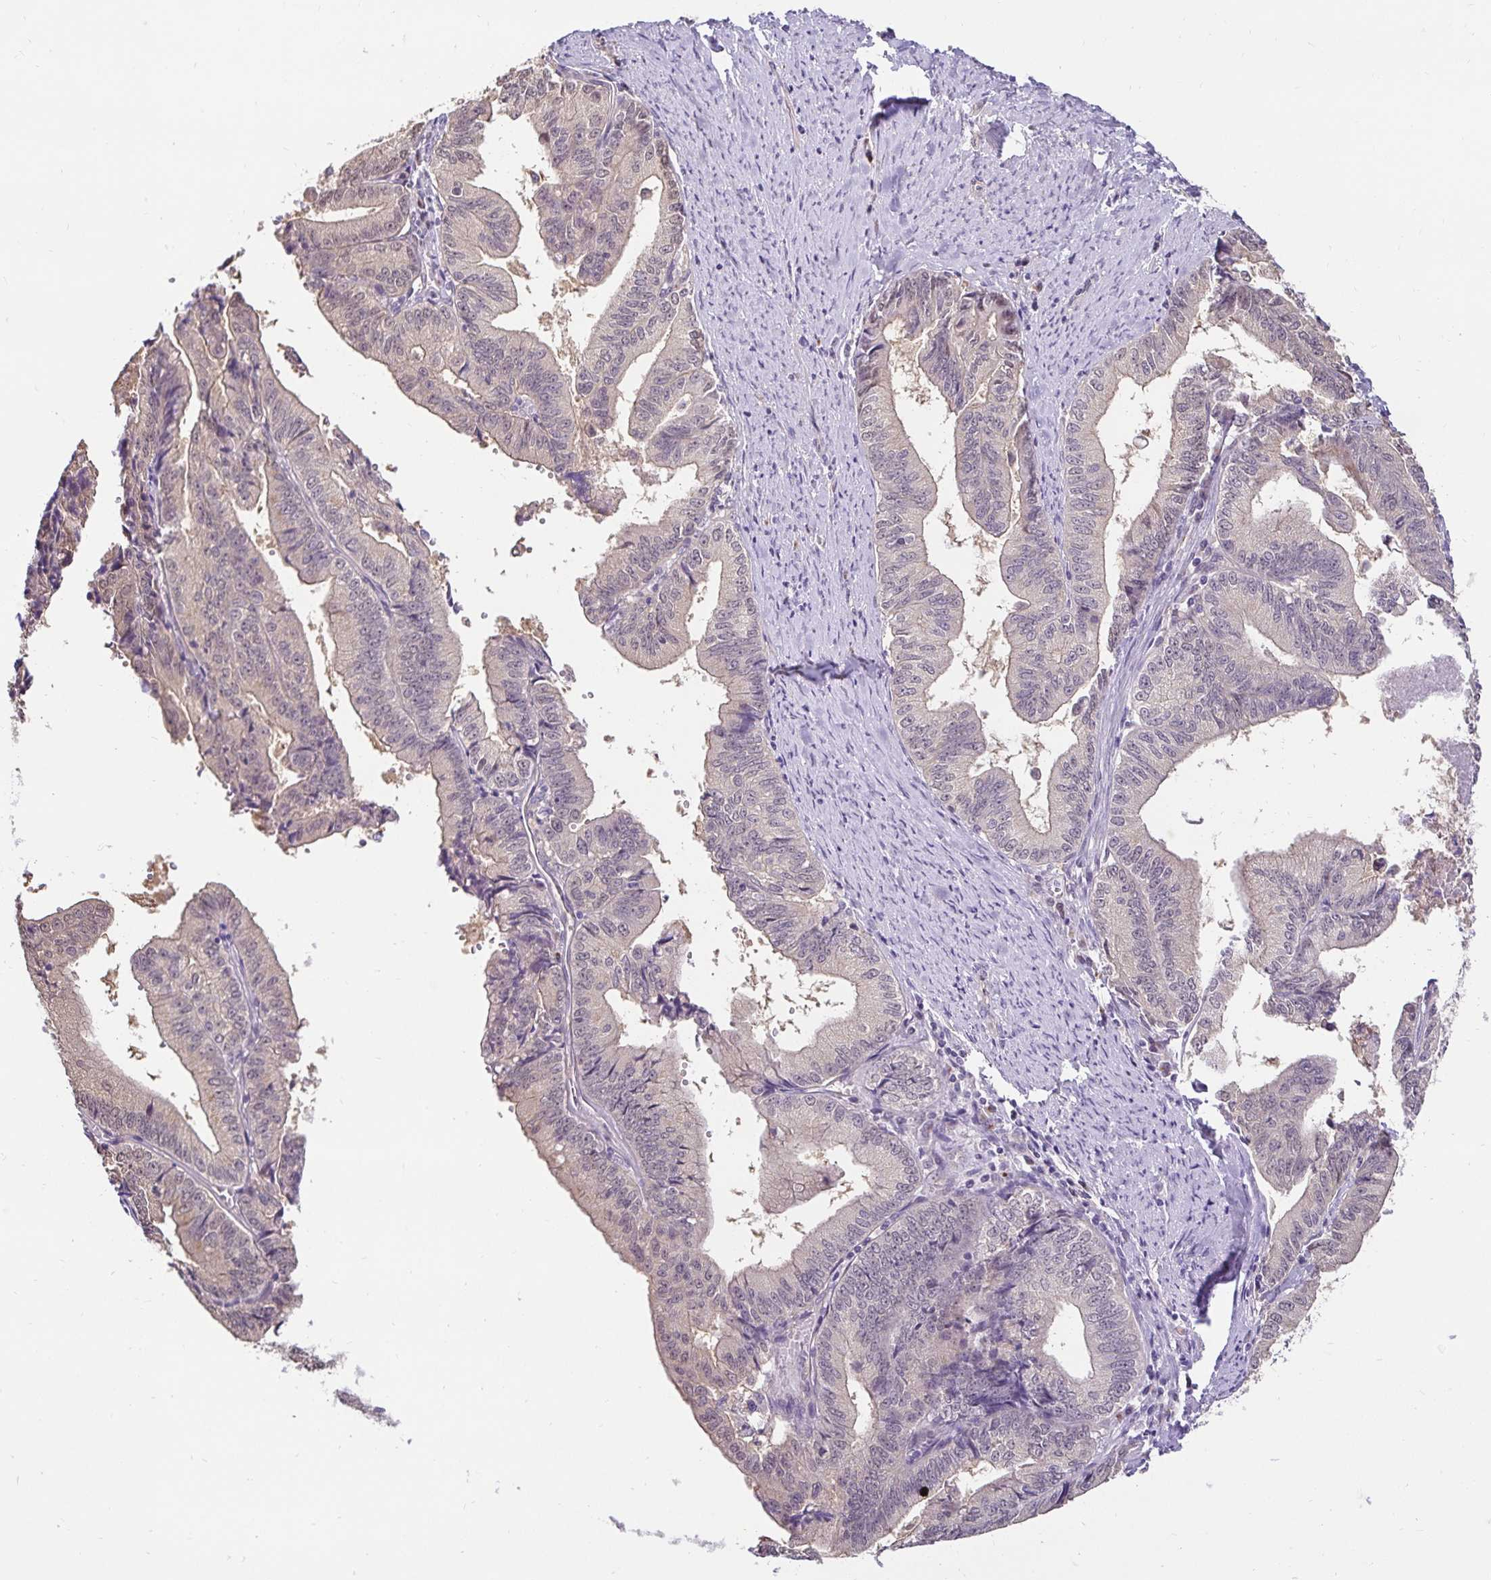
{"staining": {"intensity": "negative", "quantity": "none", "location": "none"}, "tissue": "endometrial cancer", "cell_type": "Tumor cells", "image_type": "cancer", "snomed": [{"axis": "morphology", "description": "Adenocarcinoma, NOS"}, {"axis": "topography", "description": "Endometrium"}], "caption": "Tumor cells show no significant positivity in endometrial cancer.", "gene": "SLC9A1", "patient": {"sex": "female", "age": 65}}